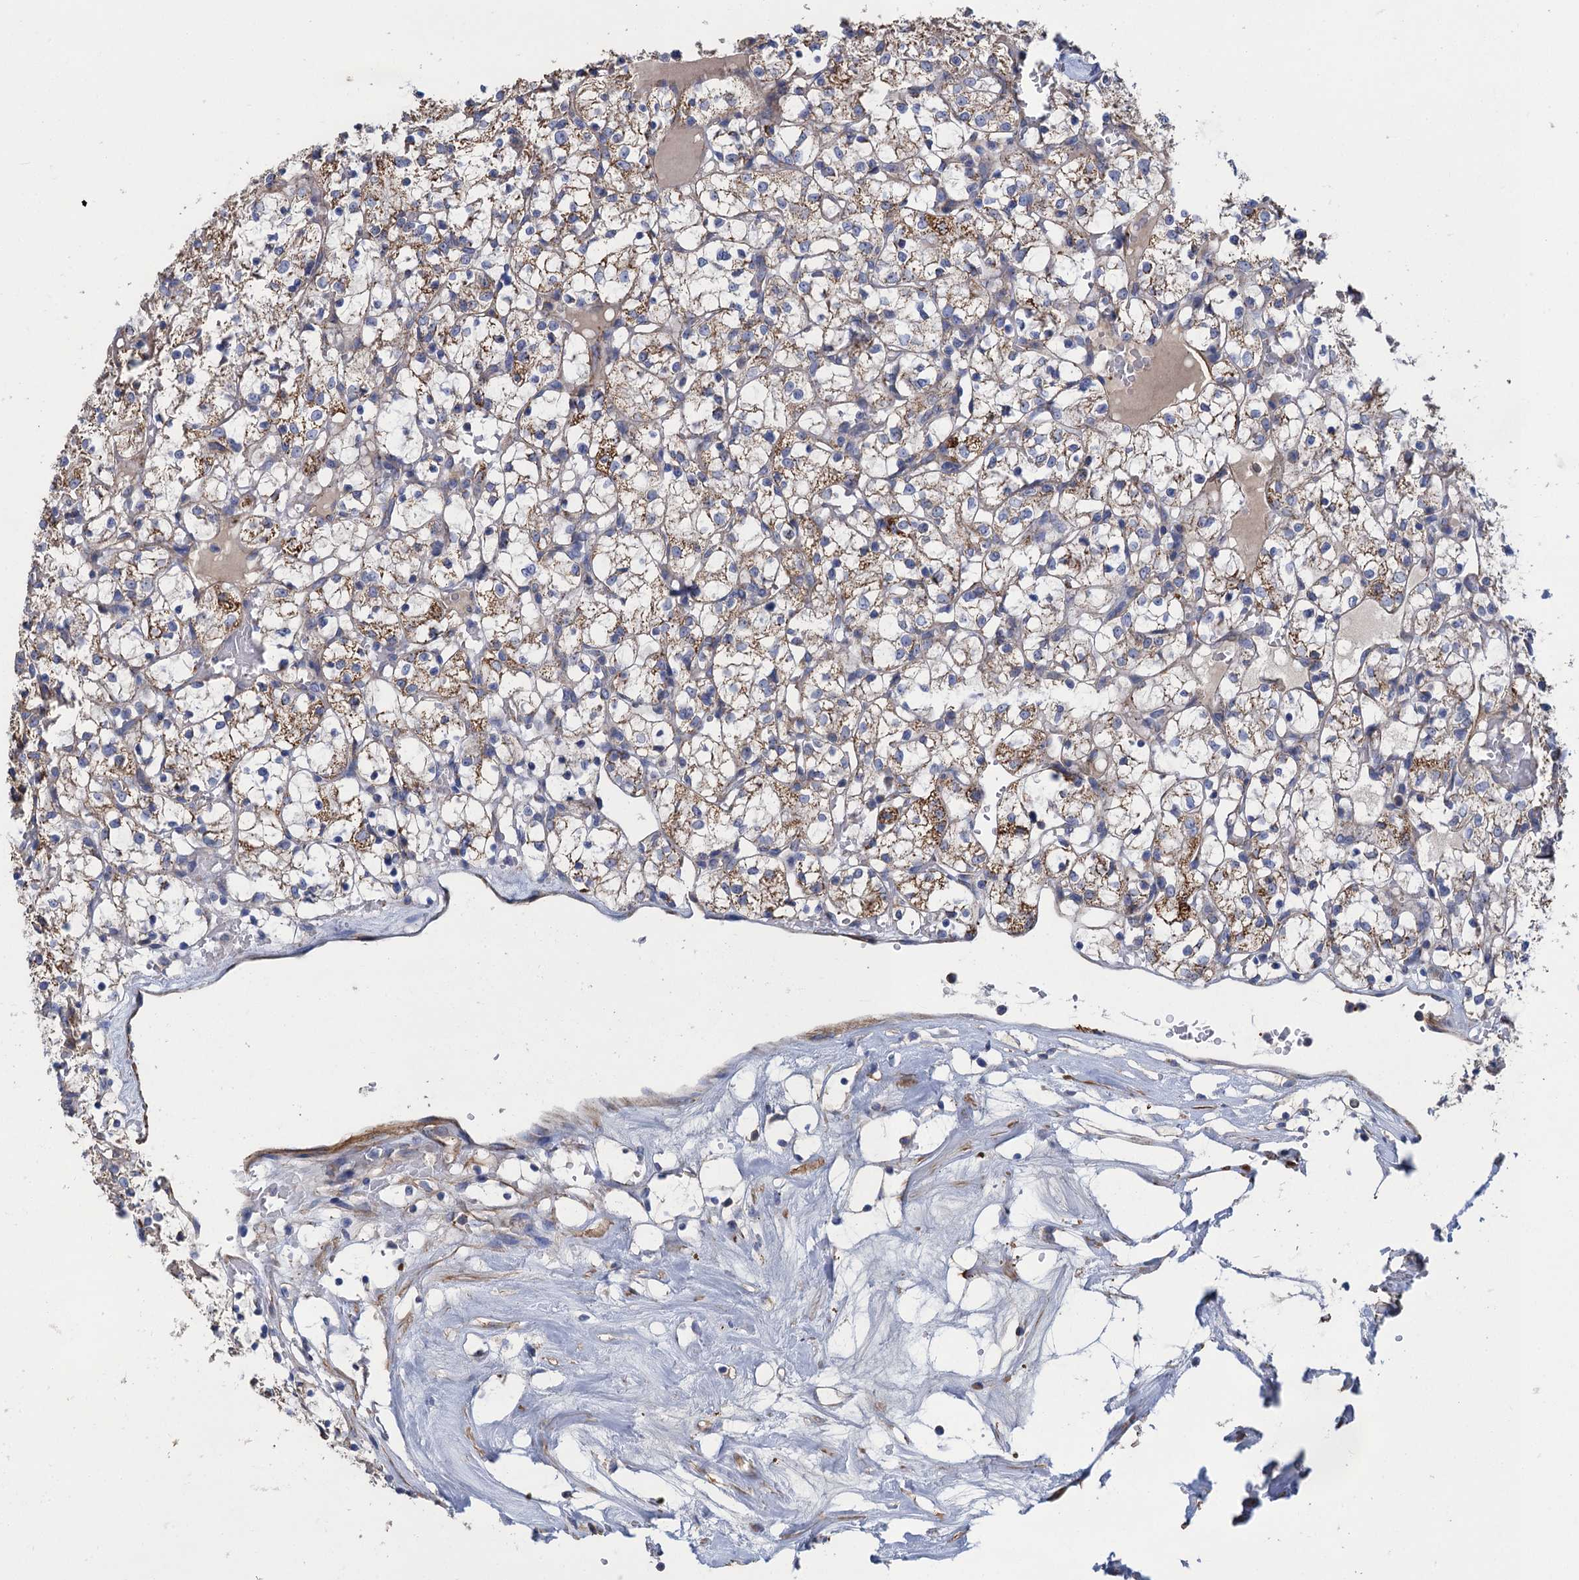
{"staining": {"intensity": "moderate", "quantity": "25%-75%", "location": "cytoplasmic/membranous"}, "tissue": "renal cancer", "cell_type": "Tumor cells", "image_type": "cancer", "snomed": [{"axis": "morphology", "description": "Adenocarcinoma, NOS"}, {"axis": "topography", "description": "Kidney"}], "caption": "Human renal cancer (adenocarcinoma) stained for a protein (brown) exhibits moderate cytoplasmic/membranous positive staining in approximately 25%-75% of tumor cells.", "gene": "GCSH", "patient": {"sex": "female", "age": 69}}